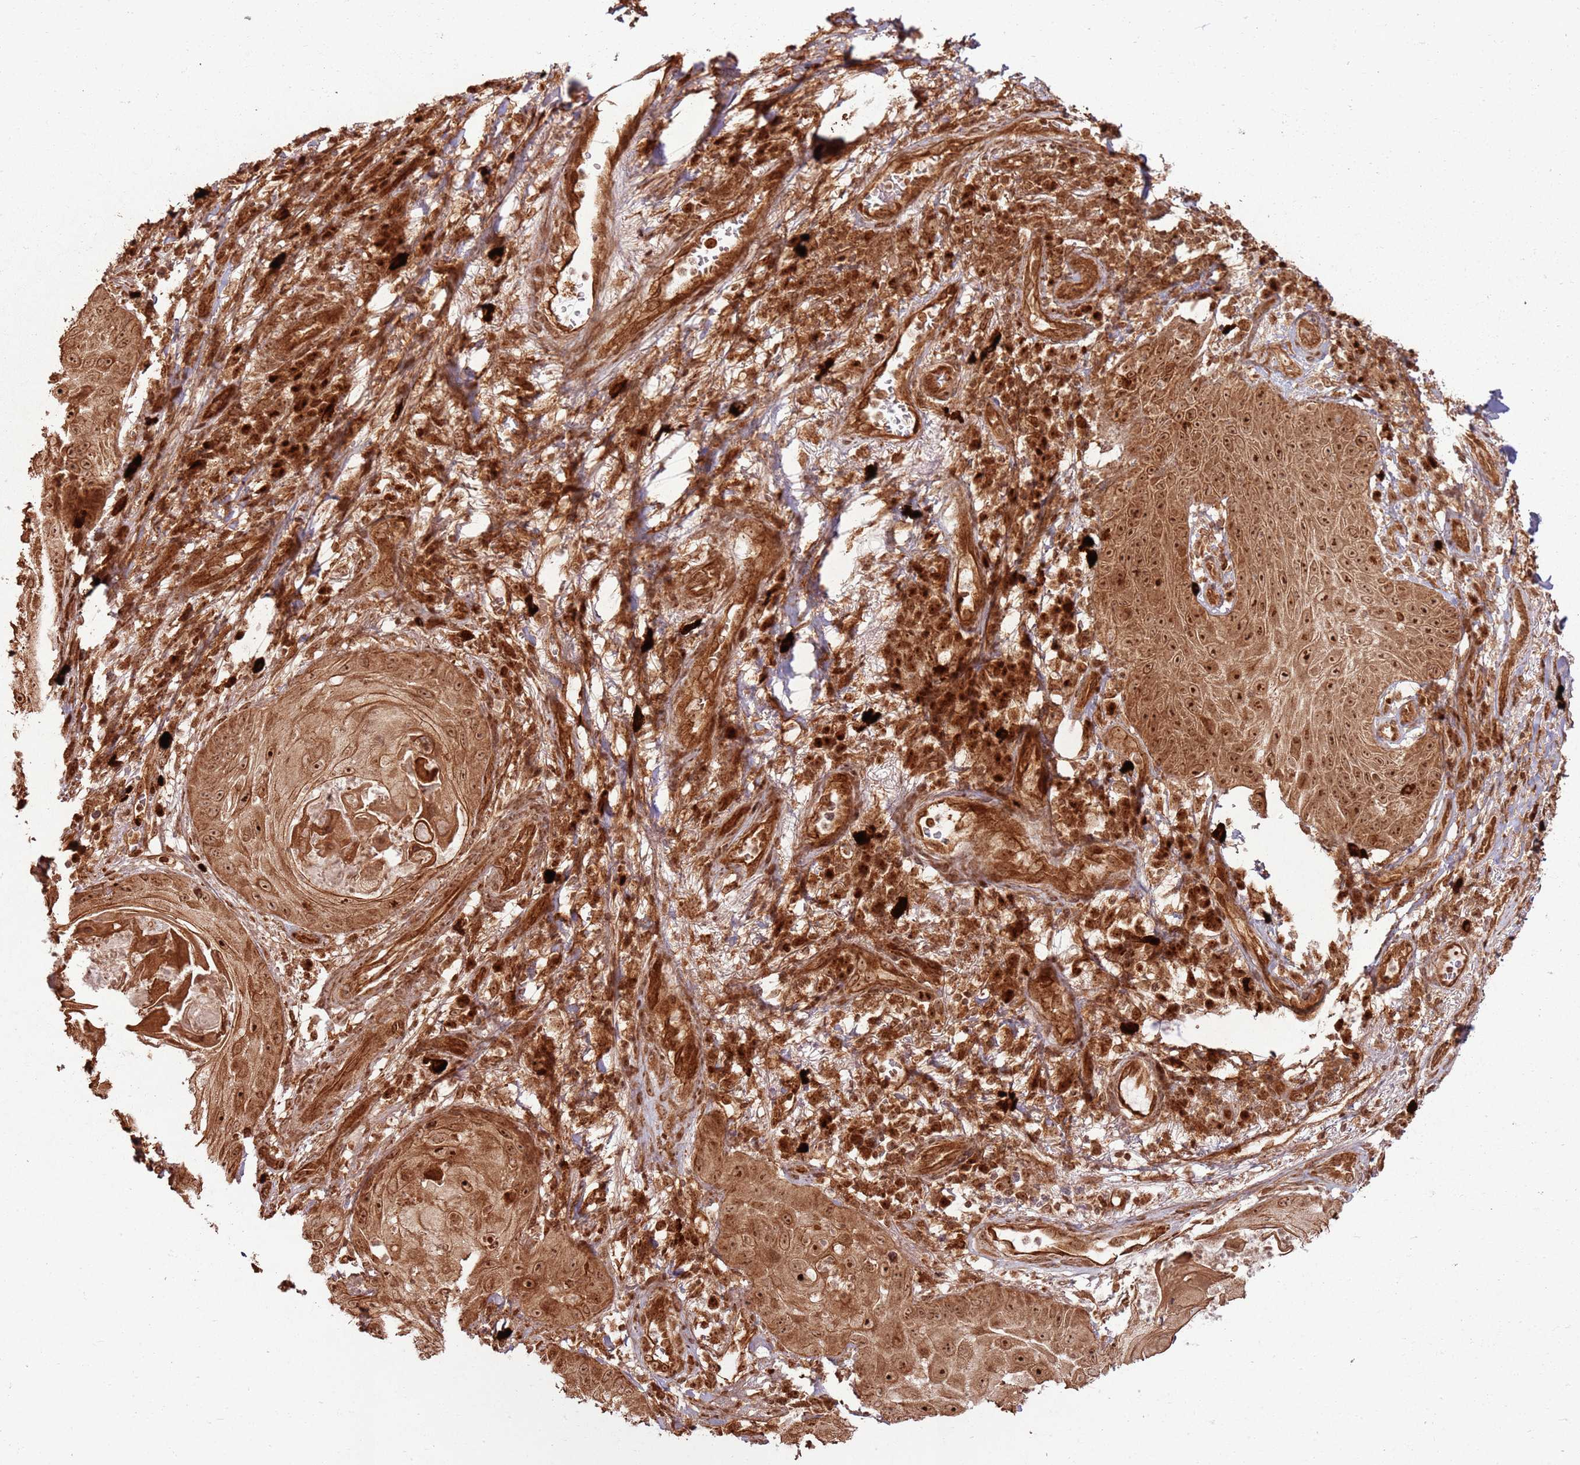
{"staining": {"intensity": "moderate", "quantity": ">75%", "location": "cytoplasmic/membranous,nuclear"}, "tissue": "skin cancer", "cell_type": "Tumor cells", "image_type": "cancer", "snomed": [{"axis": "morphology", "description": "Squamous cell carcinoma, NOS"}, {"axis": "topography", "description": "Skin"}], "caption": "Immunohistochemical staining of skin squamous cell carcinoma demonstrates medium levels of moderate cytoplasmic/membranous and nuclear positivity in about >75% of tumor cells. Nuclei are stained in blue.", "gene": "TBC1D13", "patient": {"sex": "male", "age": 70}}